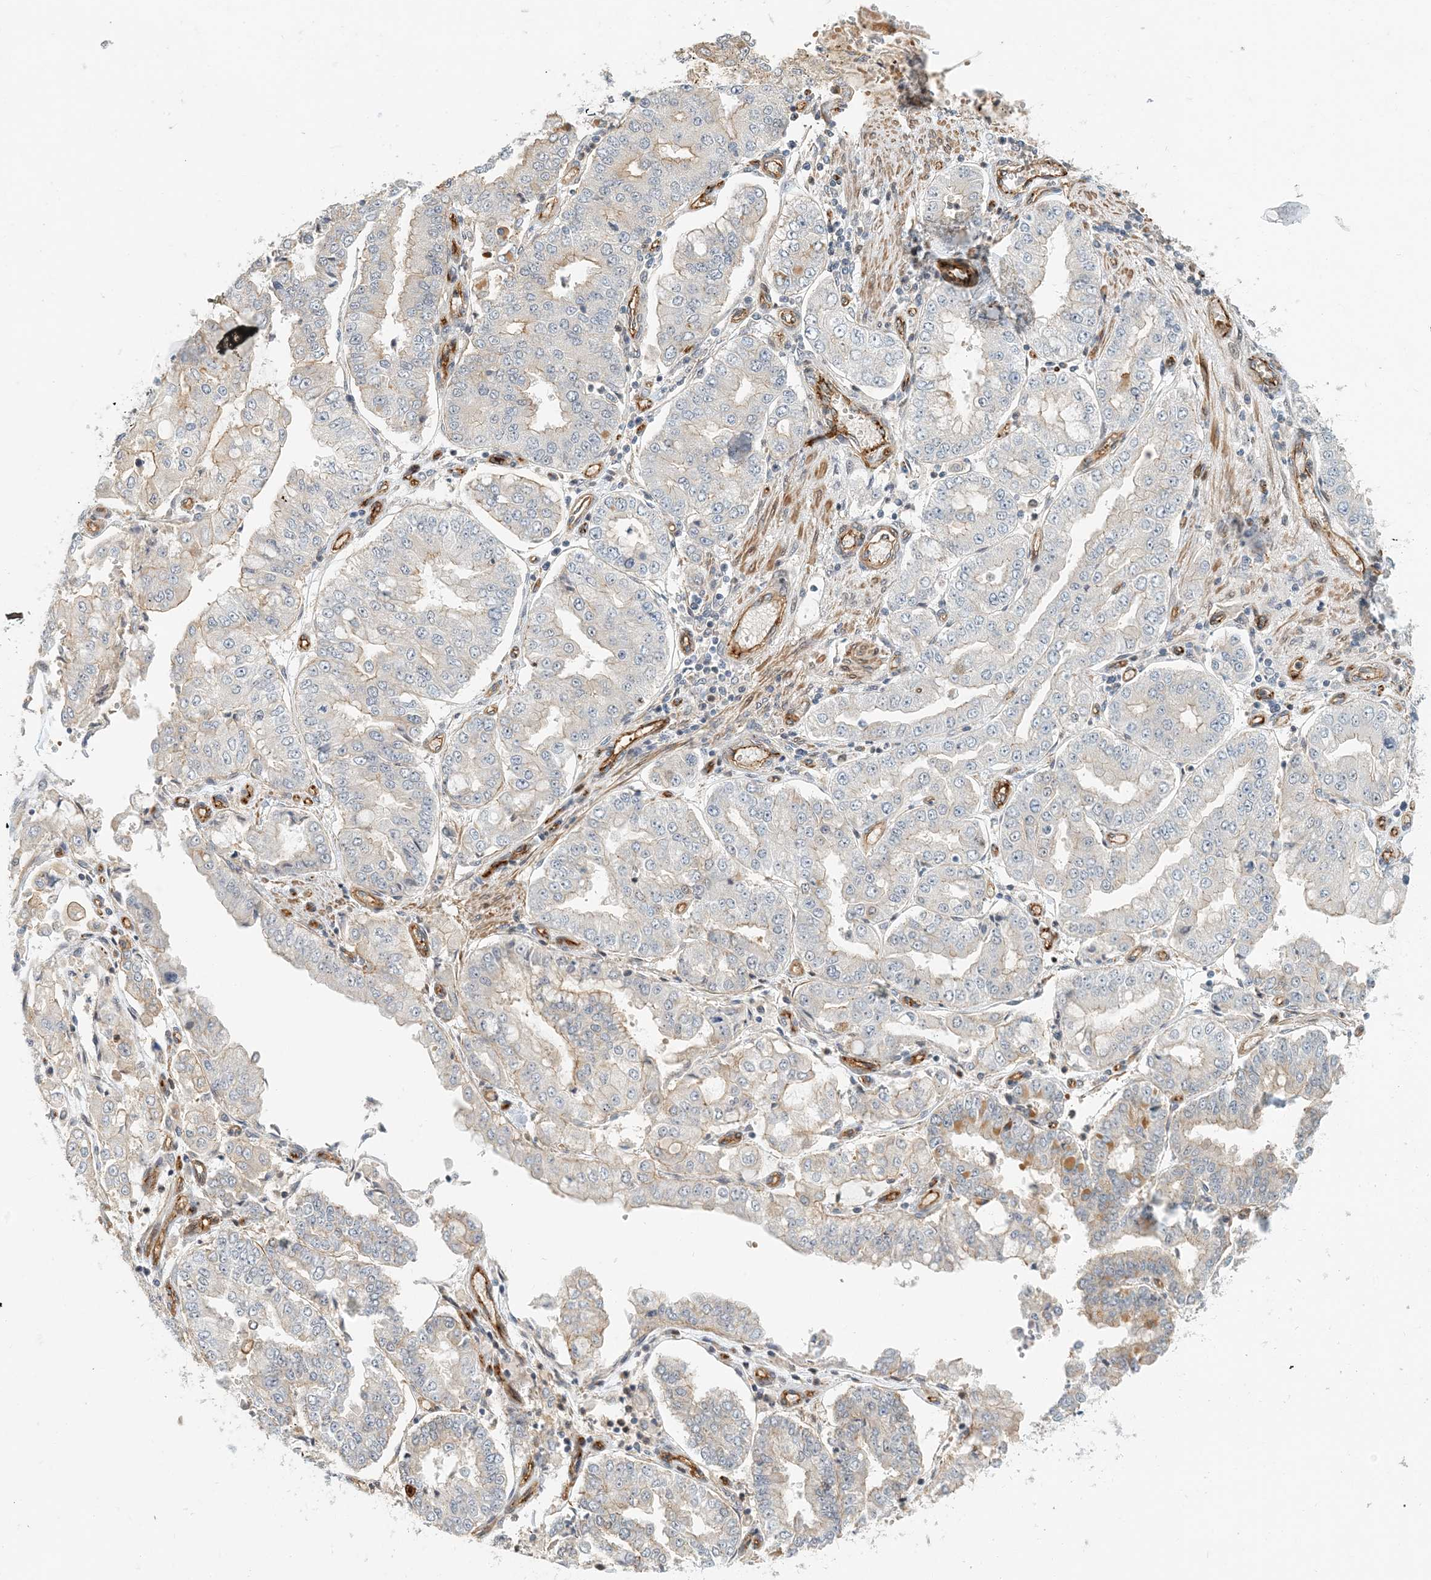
{"staining": {"intensity": "moderate", "quantity": "<25%", "location": "cytoplasmic/membranous,nuclear"}, "tissue": "stomach cancer", "cell_type": "Tumor cells", "image_type": "cancer", "snomed": [{"axis": "morphology", "description": "Adenocarcinoma, NOS"}, {"axis": "topography", "description": "Stomach"}], "caption": "High-magnification brightfield microscopy of stomach adenocarcinoma stained with DAB (3,3'-diaminobenzidine) (brown) and counterstained with hematoxylin (blue). tumor cells exhibit moderate cytoplasmic/membranous and nuclear expression is appreciated in about<25% of cells. (Stains: DAB in brown, nuclei in blue, Microscopy: brightfield microscopy at high magnification).", "gene": "MAPKBP1", "patient": {"sex": "male", "age": 76}}